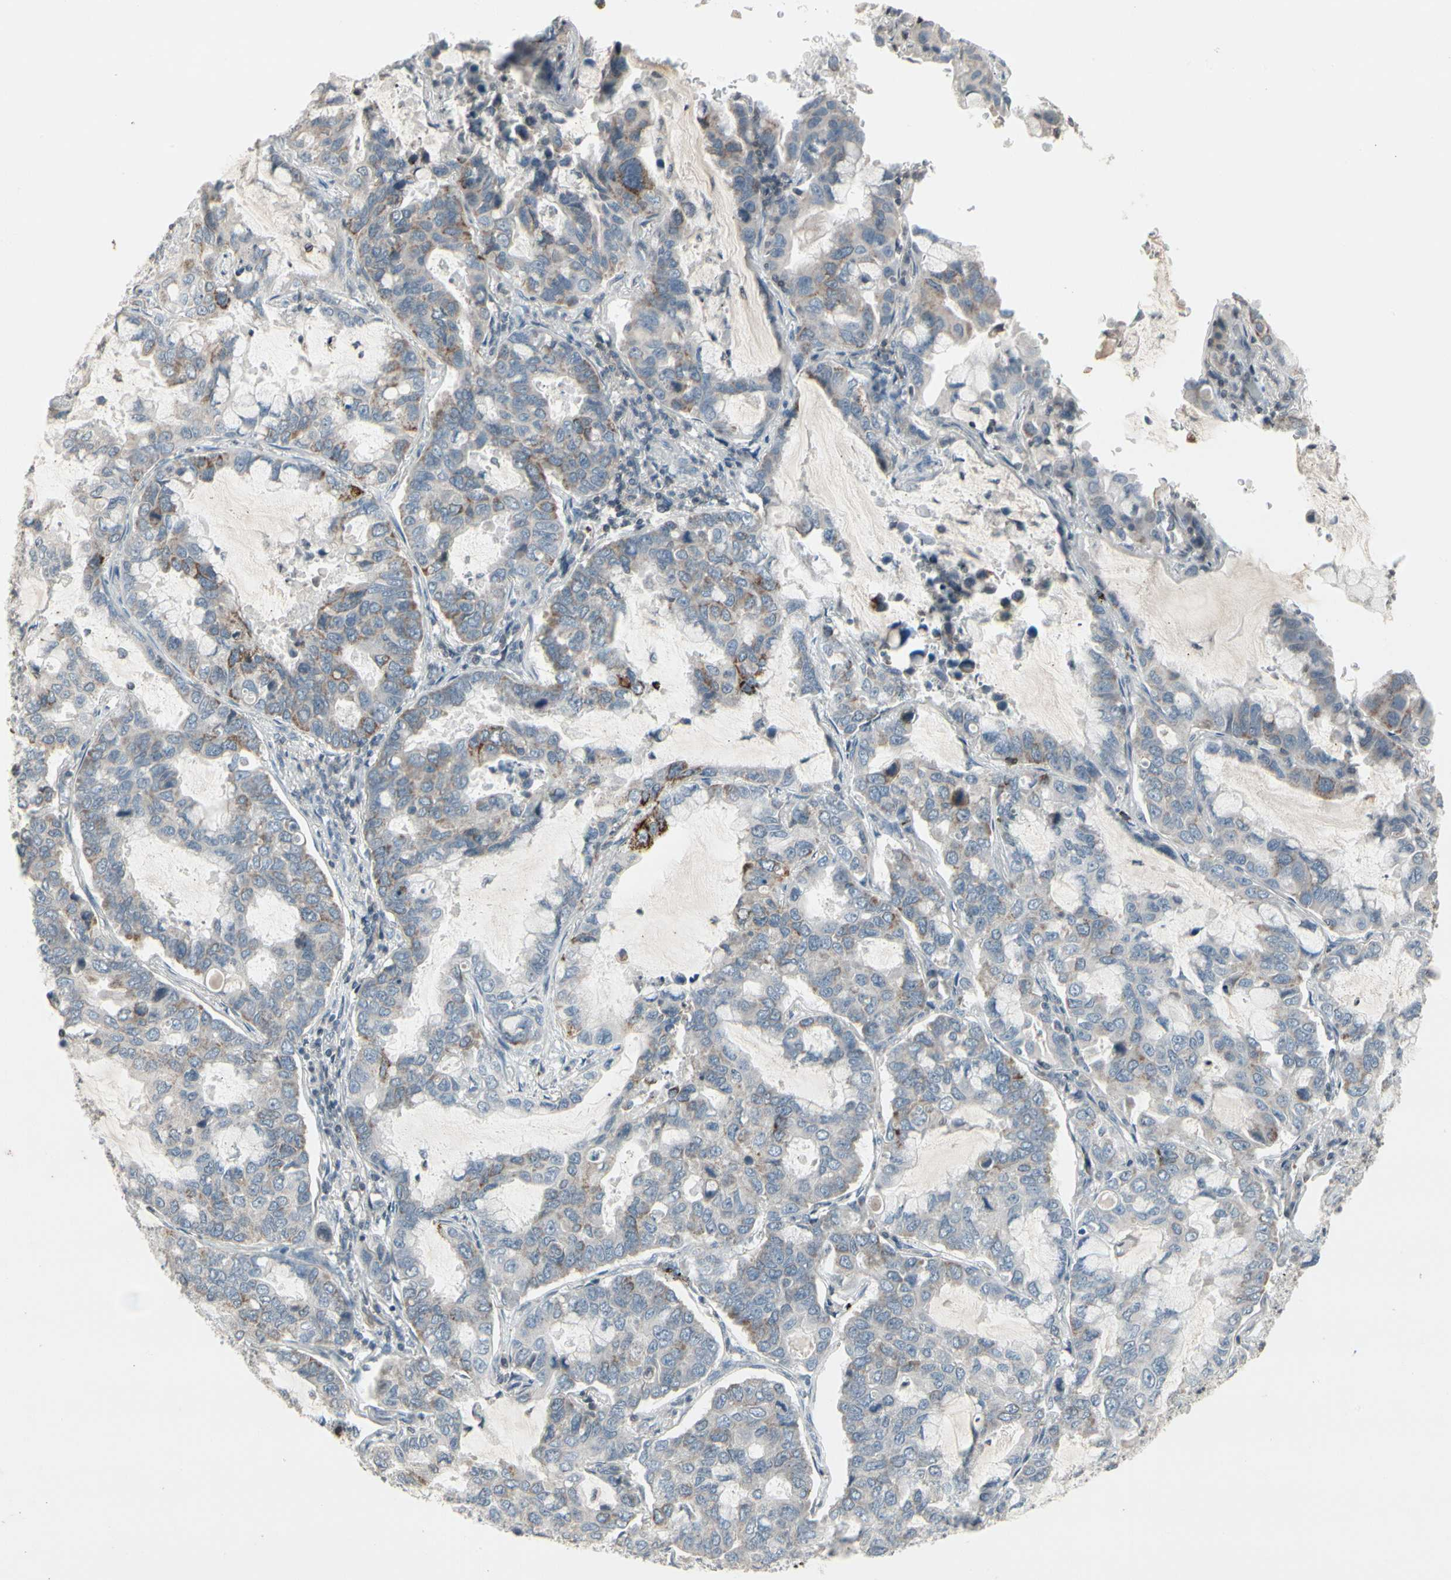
{"staining": {"intensity": "moderate", "quantity": "<25%", "location": "cytoplasmic/membranous"}, "tissue": "lung cancer", "cell_type": "Tumor cells", "image_type": "cancer", "snomed": [{"axis": "morphology", "description": "Adenocarcinoma, NOS"}, {"axis": "topography", "description": "Lung"}], "caption": "Immunohistochemistry (IHC) of human lung adenocarcinoma reveals low levels of moderate cytoplasmic/membranous expression in about <25% of tumor cells. (IHC, brightfield microscopy, high magnification).", "gene": "ARG2", "patient": {"sex": "male", "age": 64}}